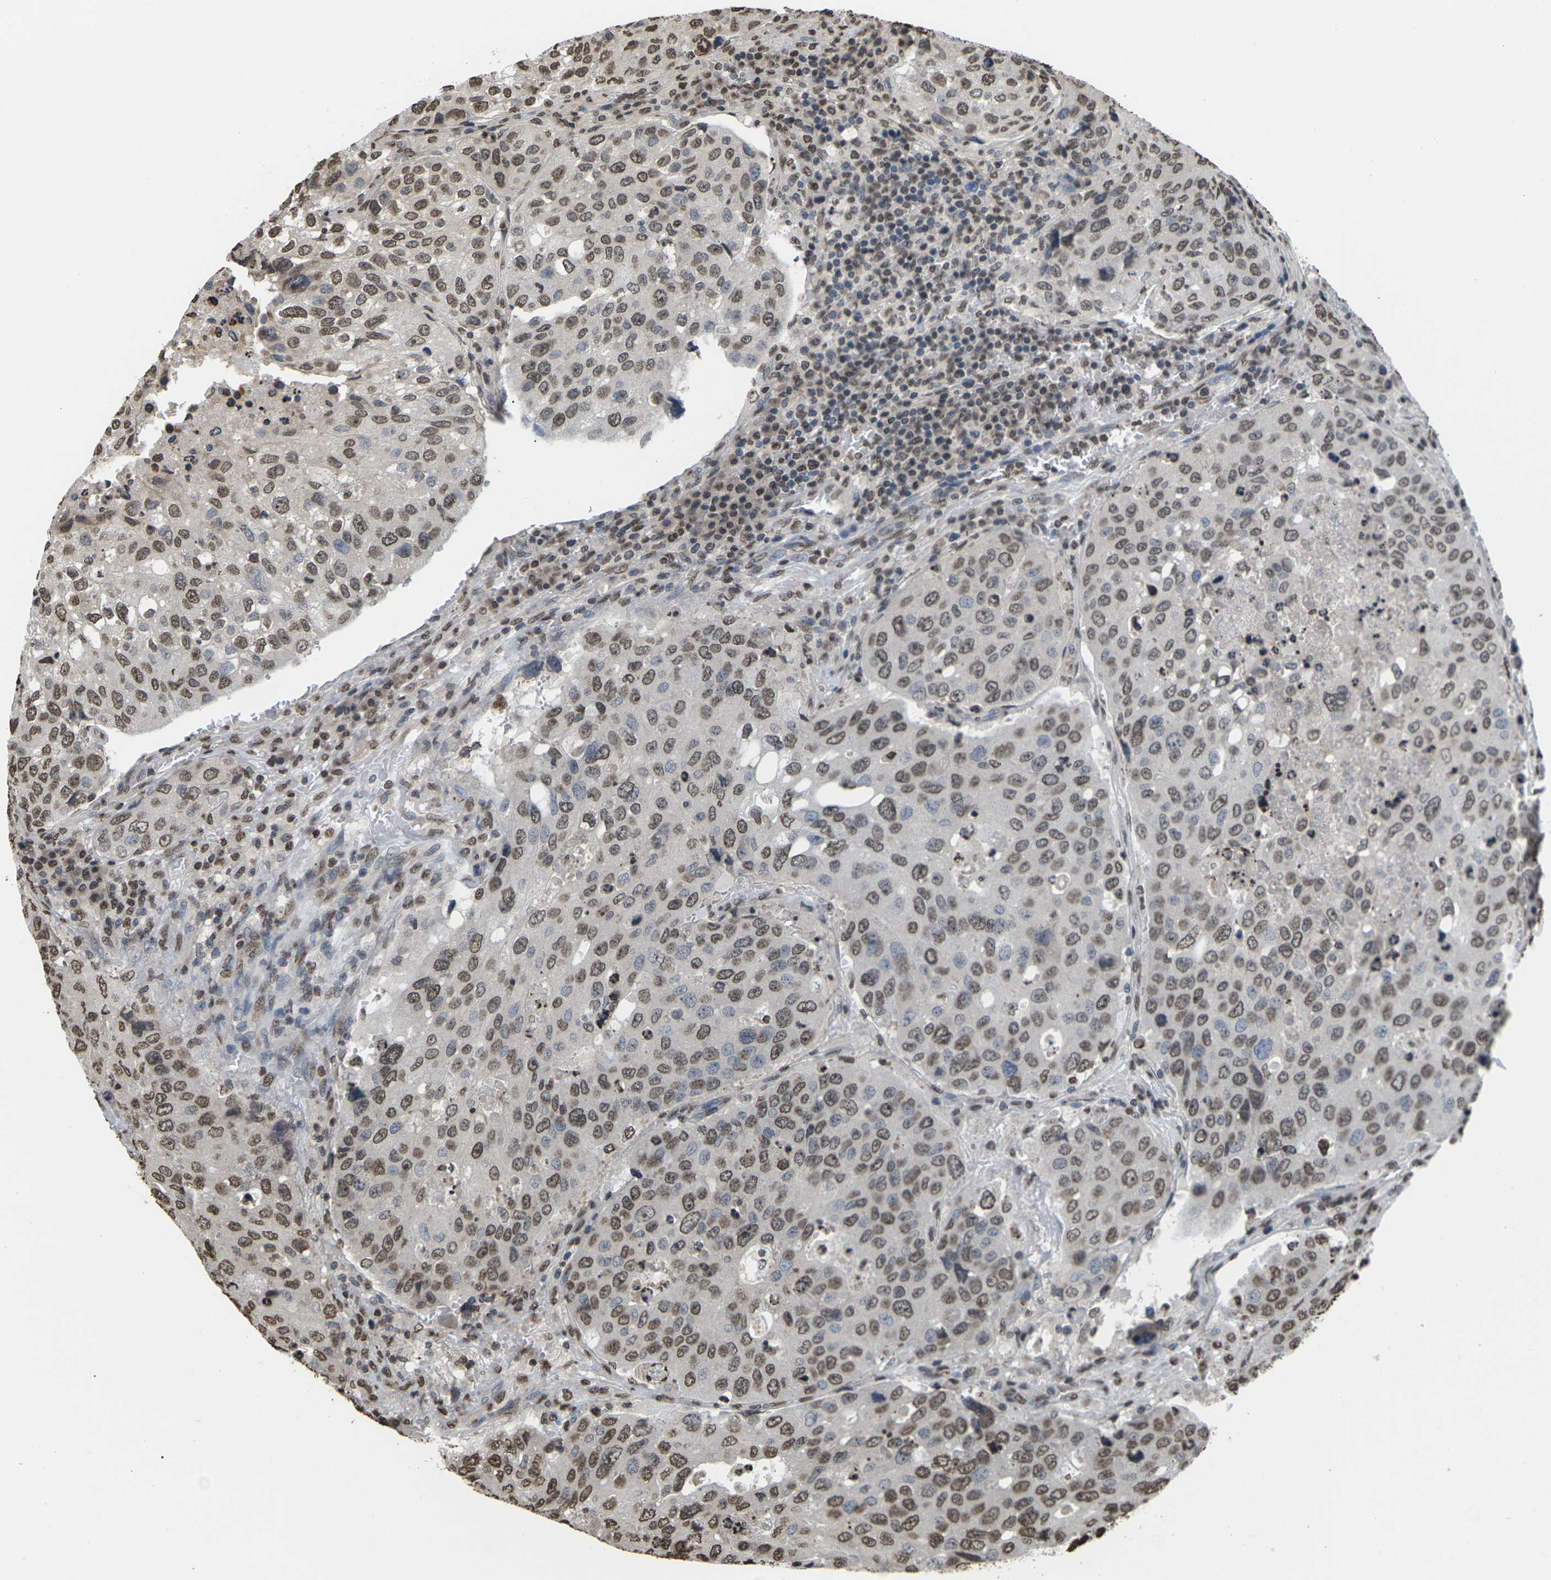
{"staining": {"intensity": "moderate", "quantity": ">75%", "location": "nuclear"}, "tissue": "urothelial cancer", "cell_type": "Tumor cells", "image_type": "cancer", "snomed": [{"axis": "morphology", "description": "Urothelial carcinoma, High grade"}, {"axis": "topography", "description": "Lymph node"}, {"axis": "topography", "description": "Urinary bladder"}], "caption": "Immunohistochemistry histopathology image of human high-grade urothelial carcinoma stained for a protein (brown), which displays medium levels of moderate nuclear positivity in approximately >75% of tumor cells.", "gene": "EMSY", "patient": {"sex": "male", "age": 51}}